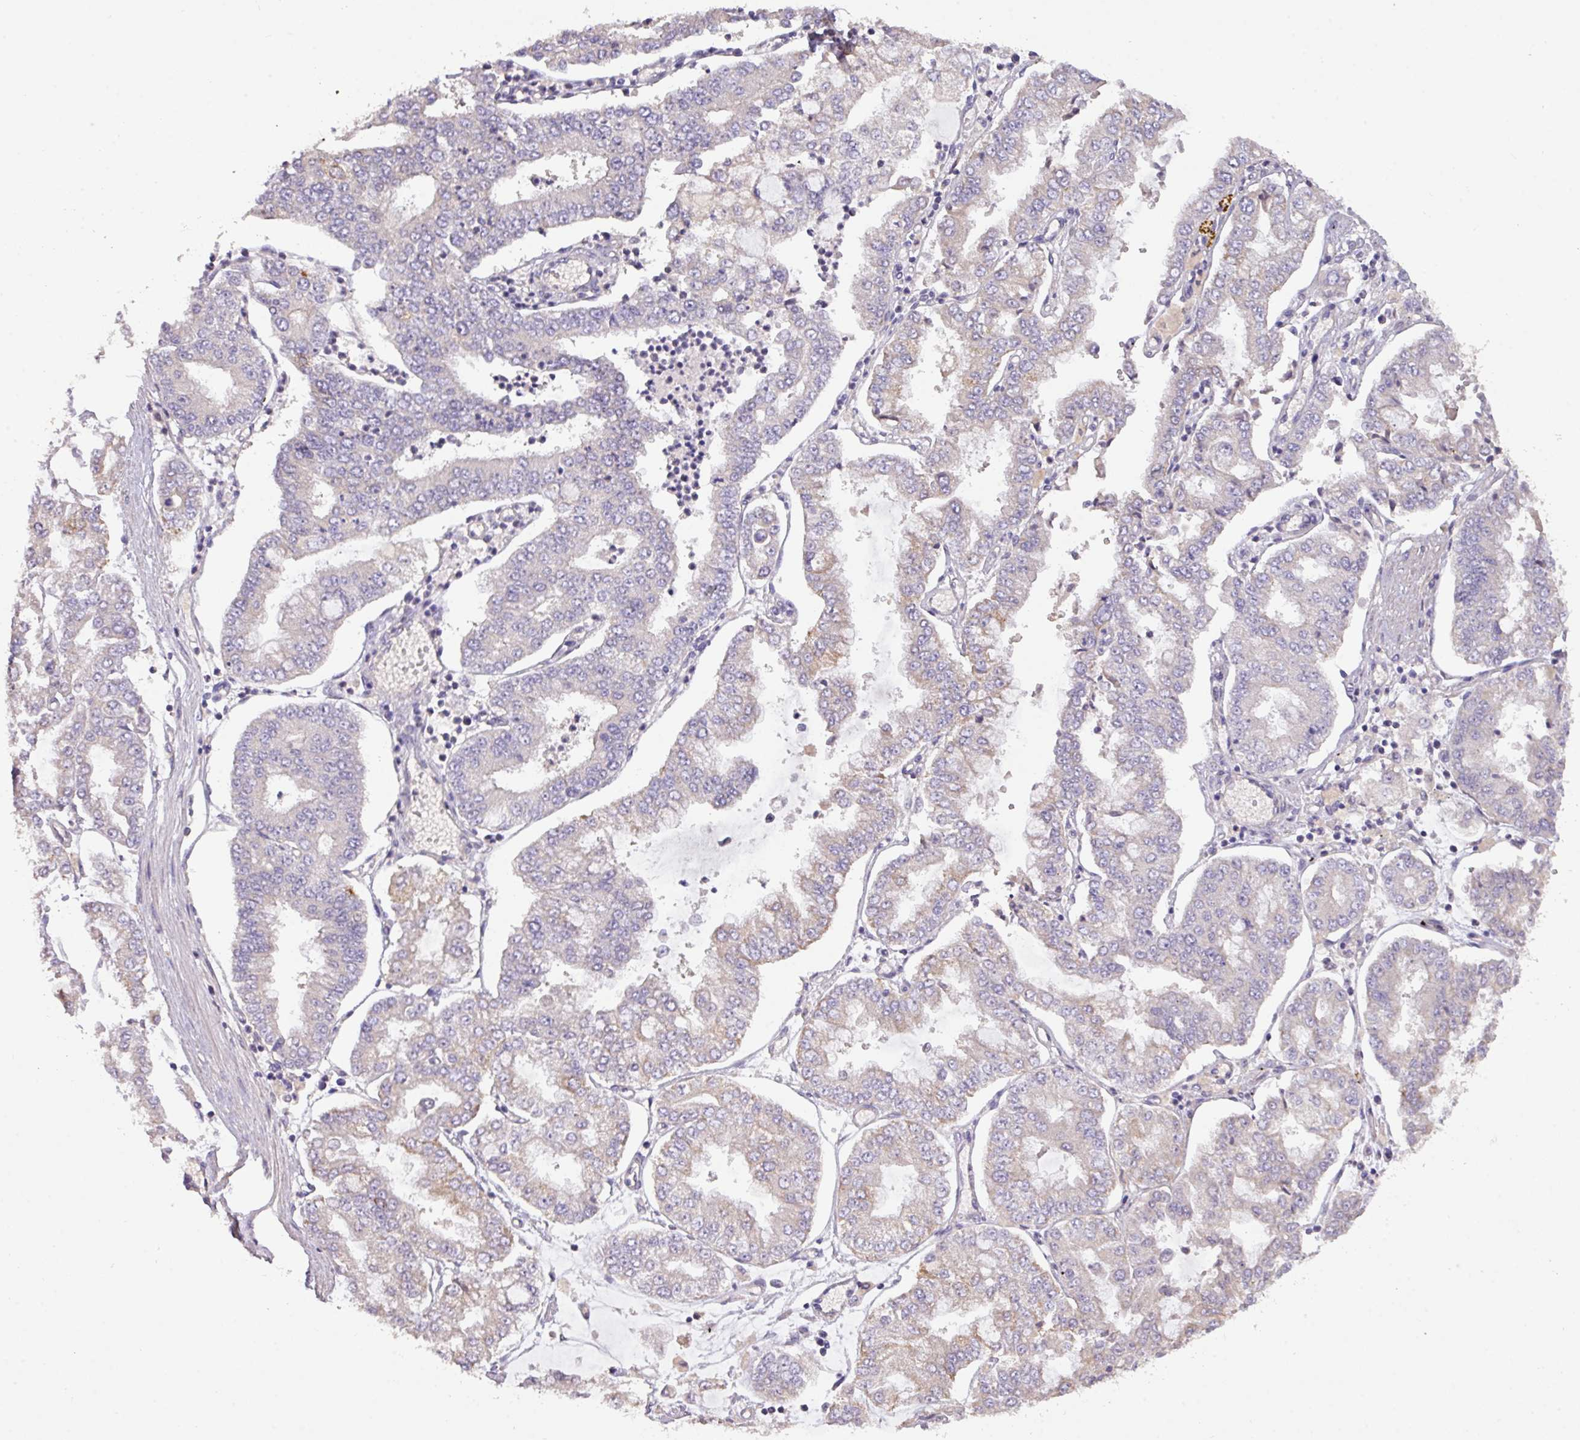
{"staining": {"intensity": "weak", "quantity": "25%-75%", "location": "cytoplasmic/membranous"}, "tissue": "stomach cancer", "cell_type": "Tumor cells", "image_type": "cancer", "snomed": [{"axis": "morphology", "description": "Adenocarcinoma, NOS"}, {"axis": "topography", "description": "Stomach"}], "caption": "DAB (3,3'-diaminobenzidine) immunohistochemical staining of stomach cancer reveals weak cytoplasmic/membranous protein staining in approximately 25%-75% of tumor cells.", "gene": "PRADC1", "patient": {"sex": "male", "age": 76}}